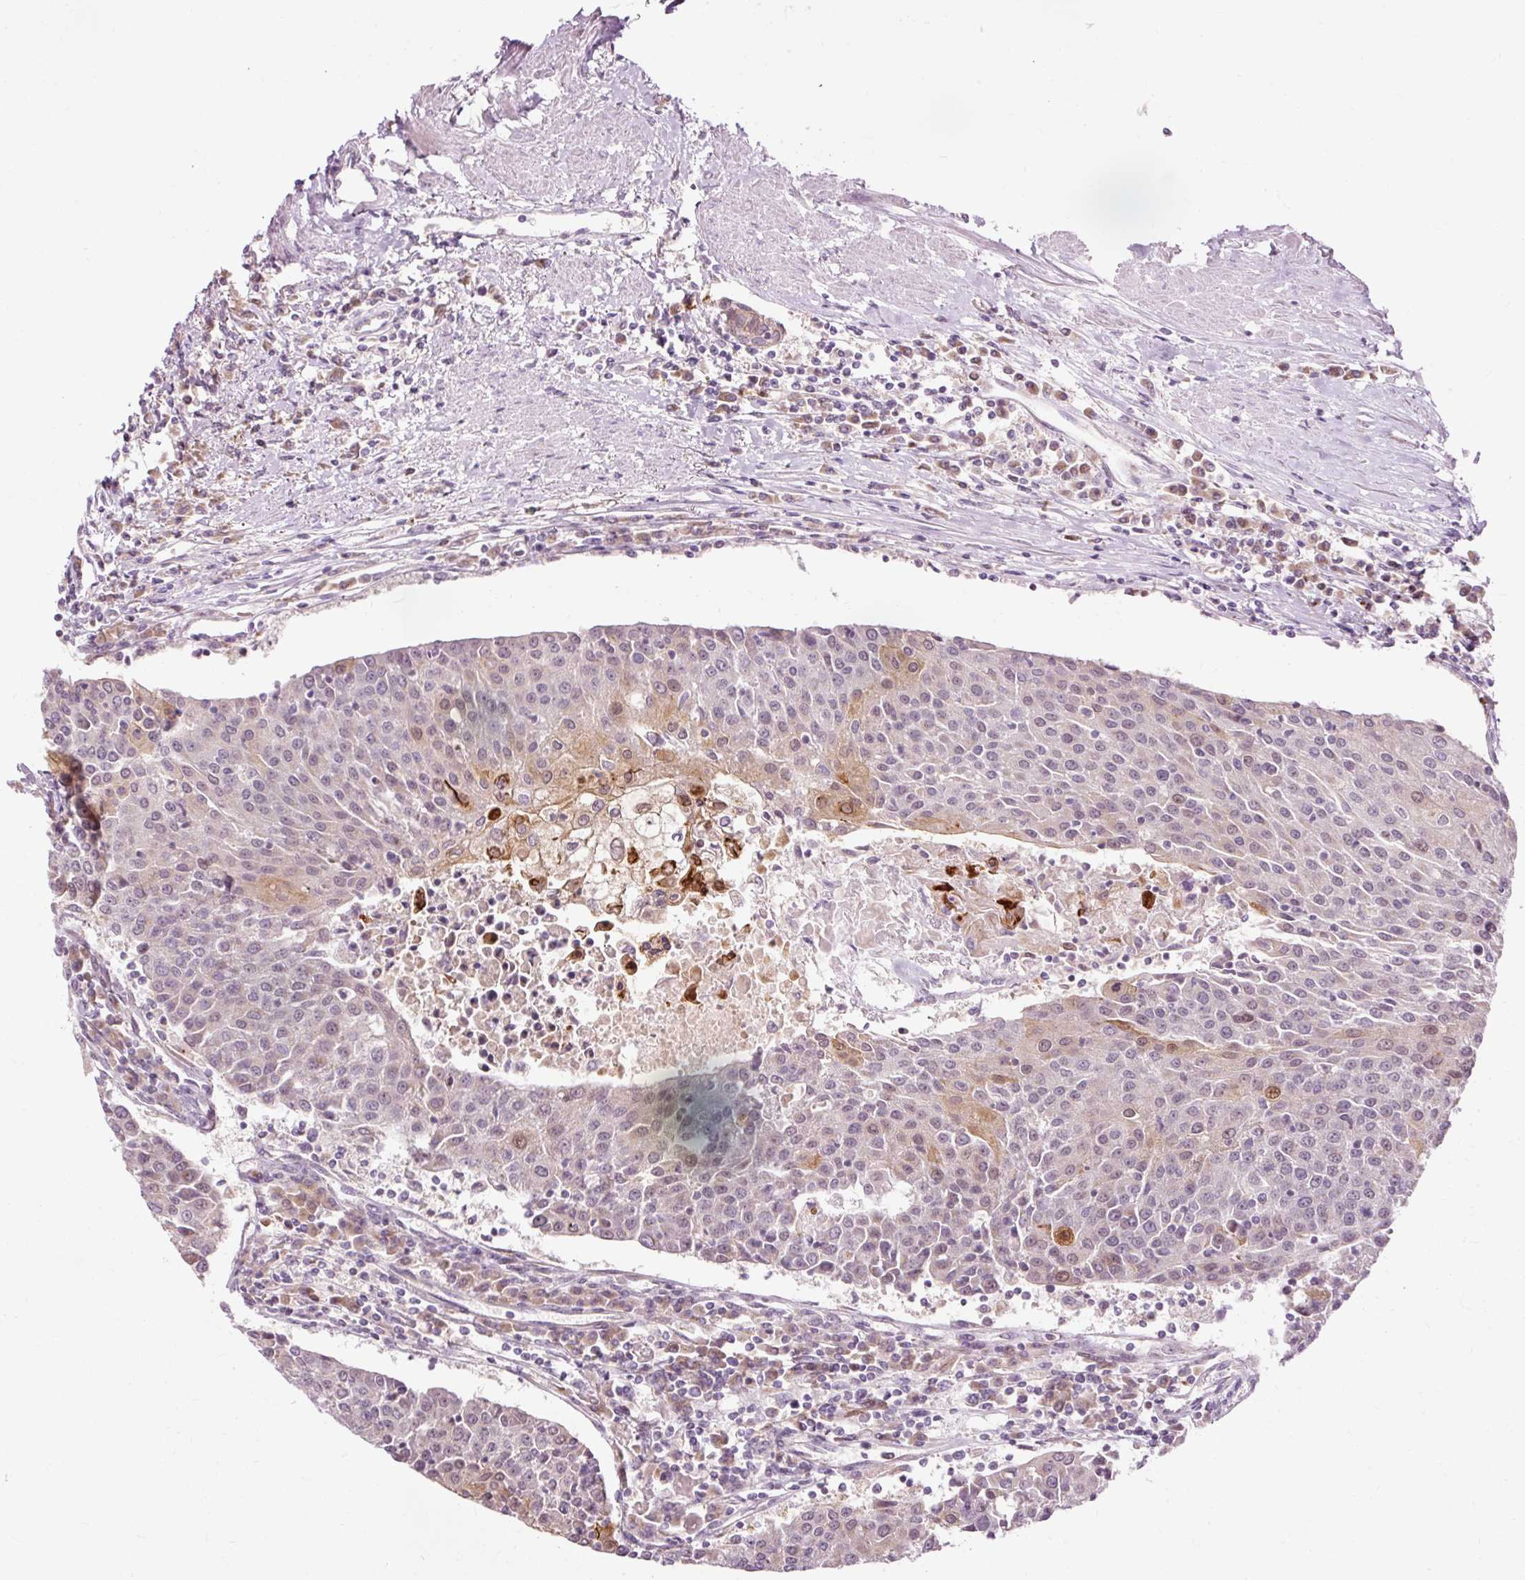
{"staining": {"intensity": "weak", "quantity": "<25%", "location": "cytoplasmic/membranous"}, "tissue": "urothelial cancer", "cell_type": "Tumor cells", "image_type": "cancer", "snomed": [{"axis": "morphology", "description": "Urothelial carcinoma, High grade"}, {"axis": "topography", "description": "Urinary bladder"}], "caption": "IHC histopathology image of neoplastic tissue: human urothelial carcinoma (high-grade) stained with DAB displays no significant protein expression in tumor cells.", "gene": "PRDX5", "patient": {"sex": "female", "age": 85}}